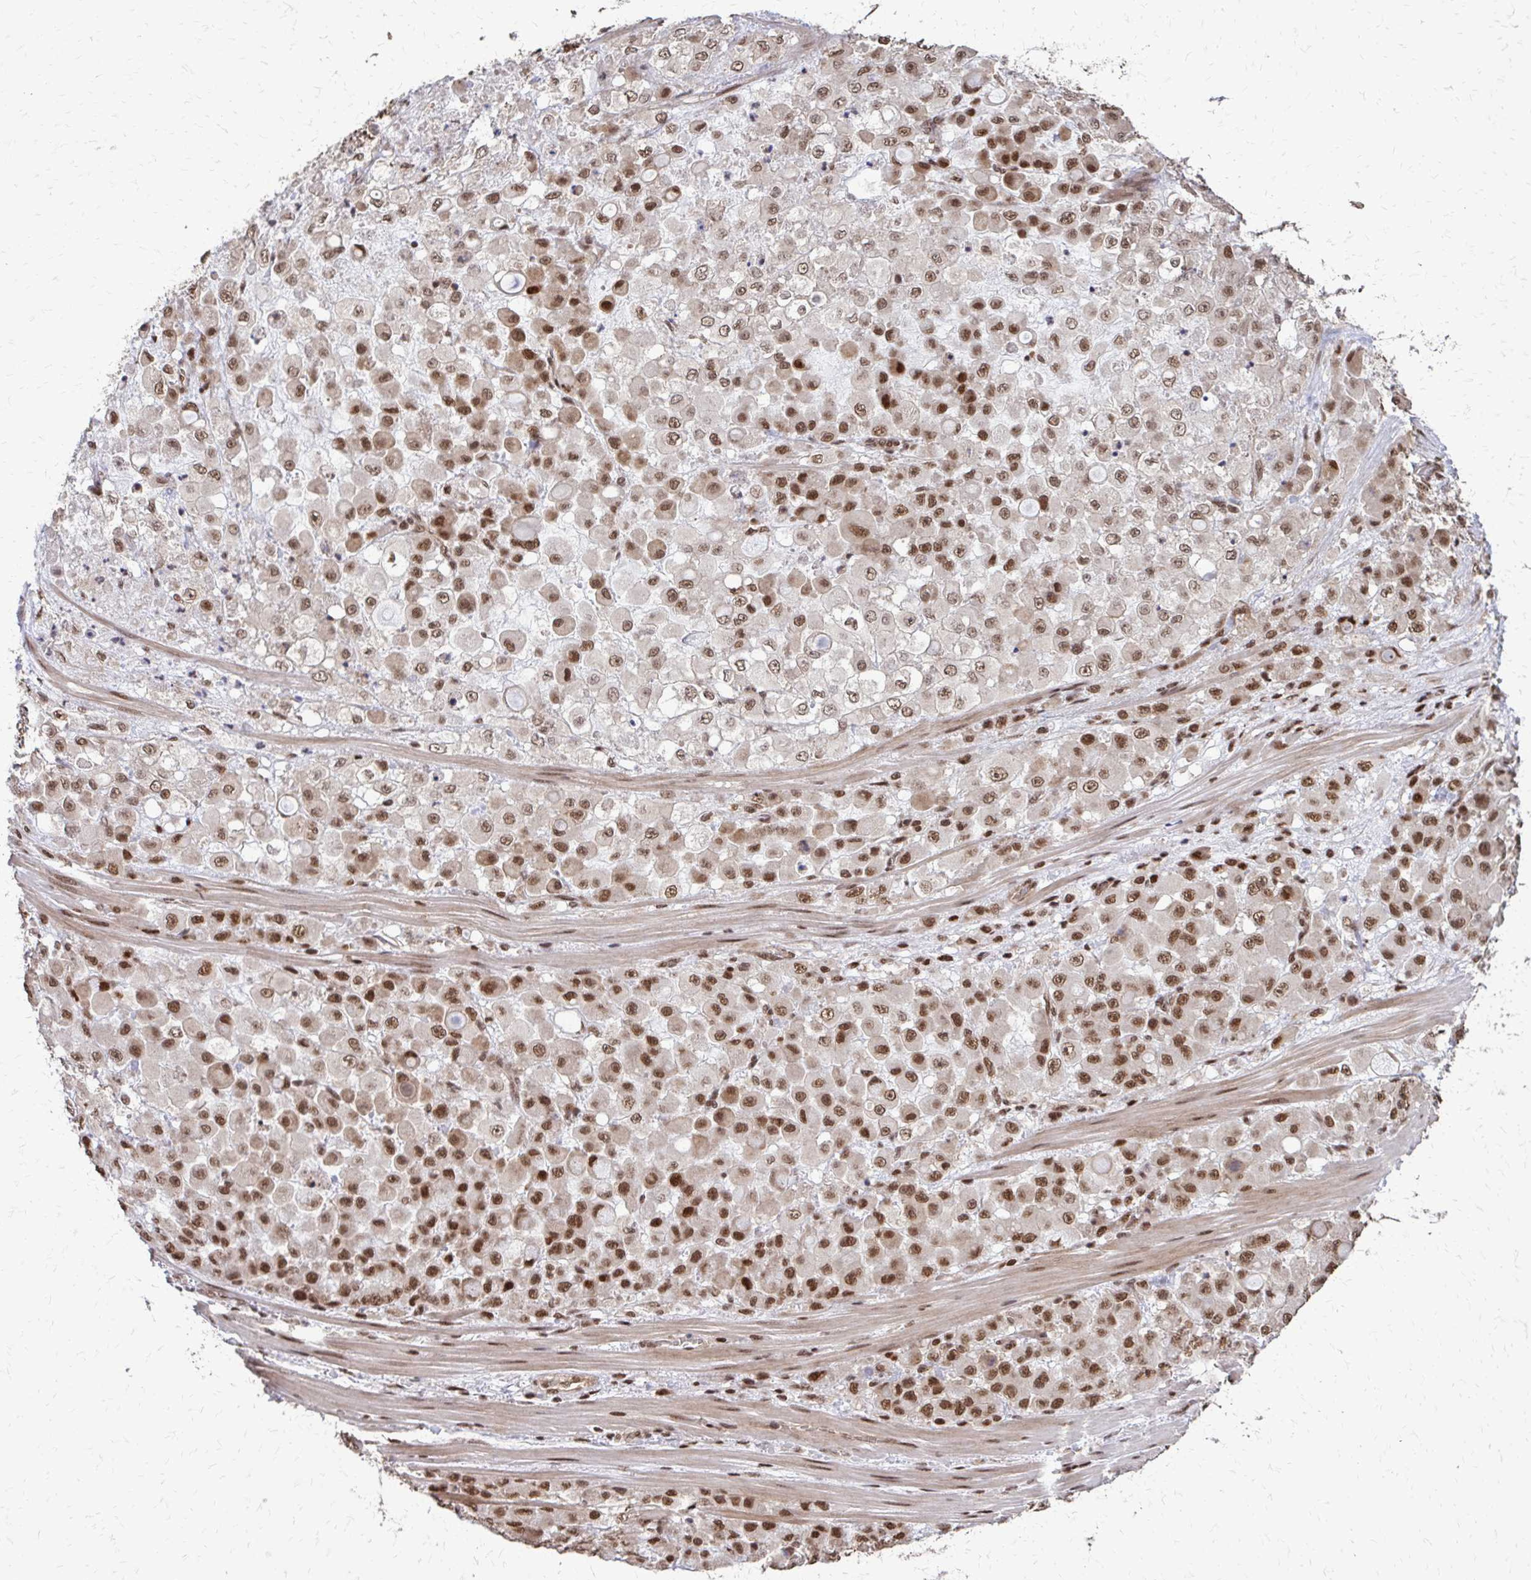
{"staining": {"intensity": "moderate", "quantity": ">75%", "location": "nuclear"}, "tissue": "stomach cancer", "cell_type": "Tumor cells", "image_type": "cancer", "snomed": [{"axis": "morphology", "description": "Adenocarcinoma, NOS"}, {"axis": "topography", "description": "Stomach"}], "caption": "Stomach cancer (adenocarcinoma) stained with DAB (3,3'-diaminobenzidine) IHC demonstrates medium levels of moderate nuclear staining in approximately >75% of tumor cells.", "gene": "SS18", "patient": {"sex": "female", "age": 76}}